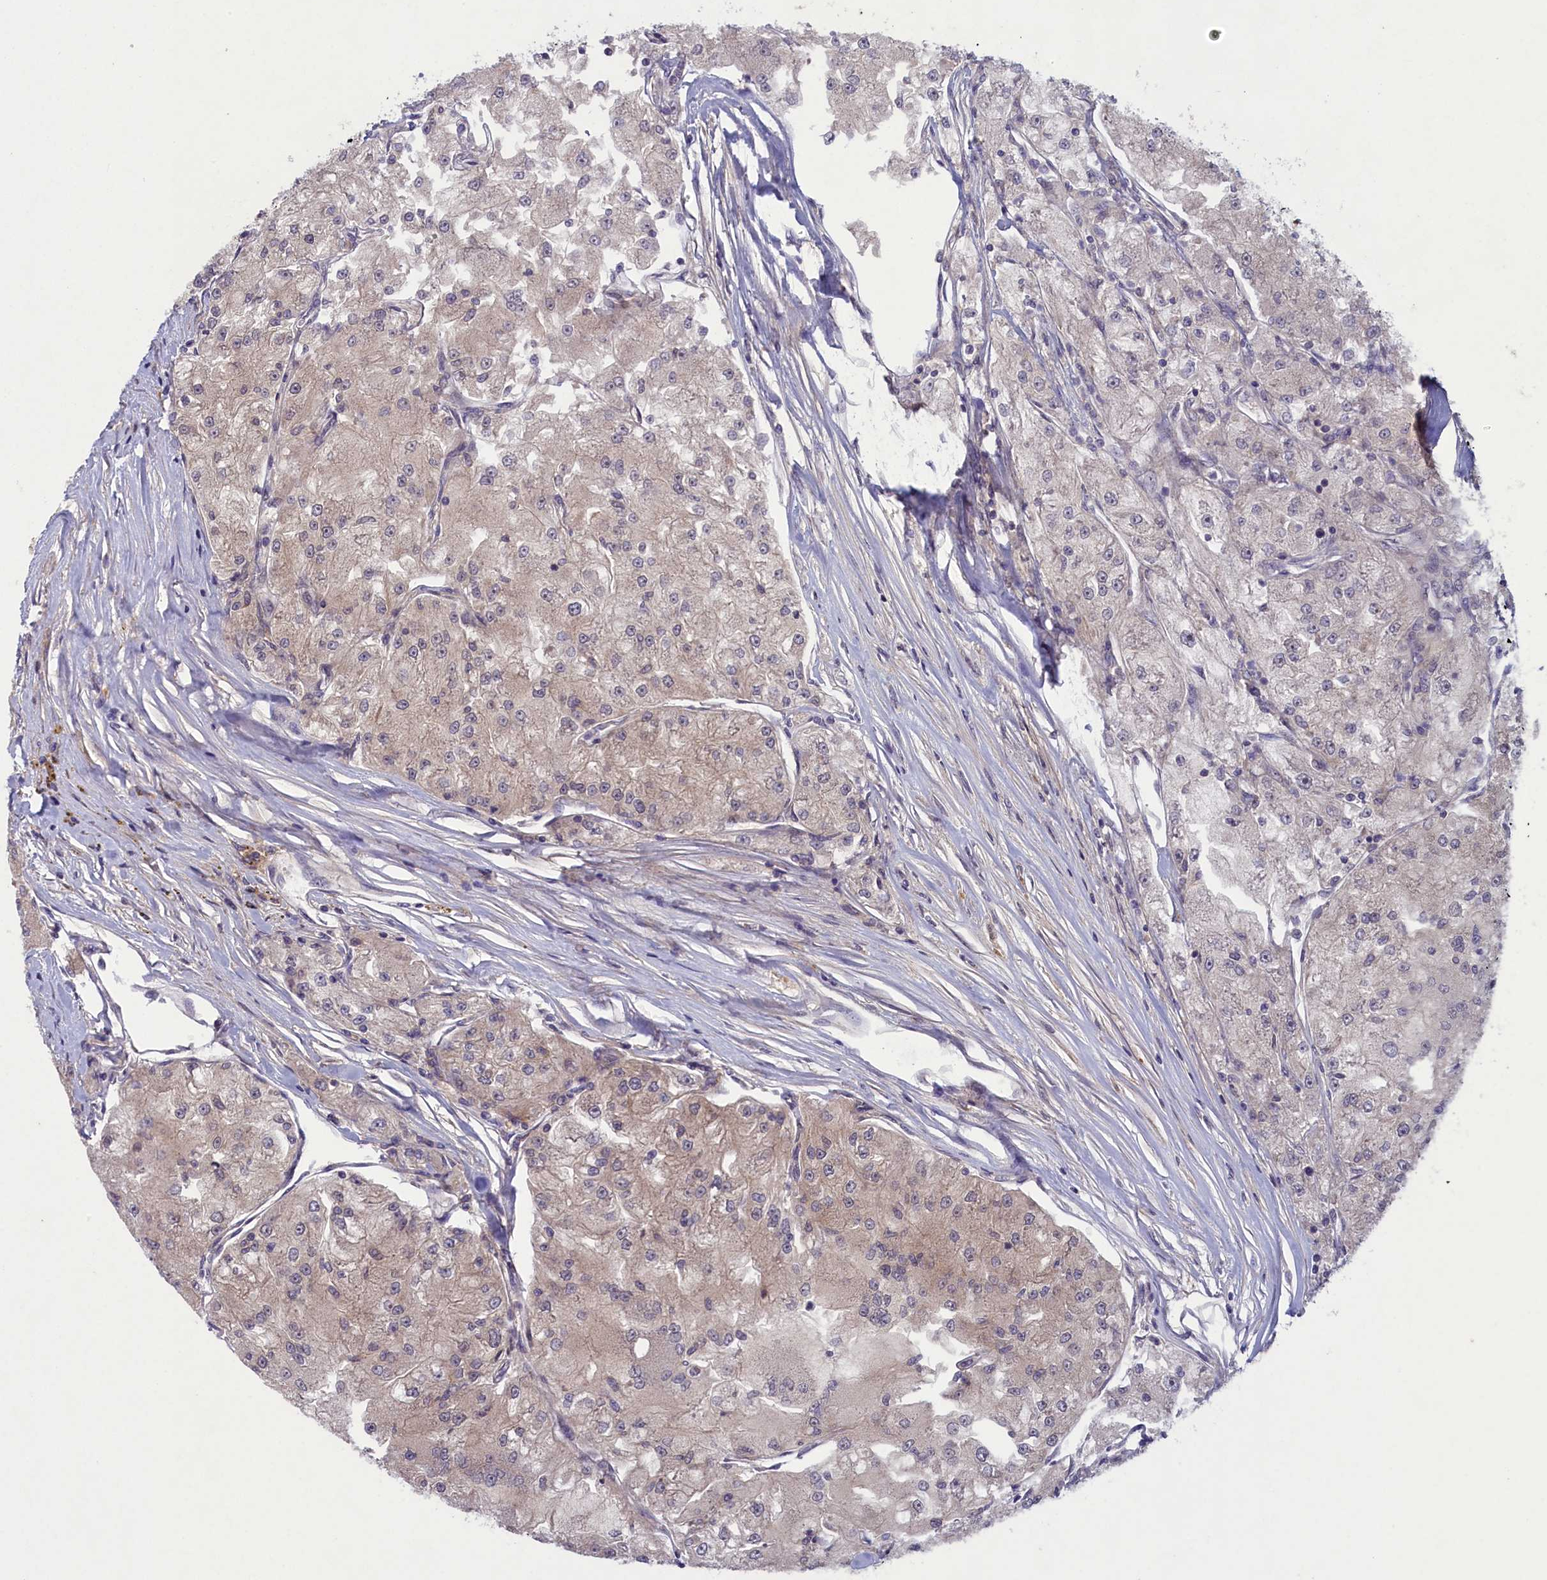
{"staining": {"intensity": "weak", "quantity": "<25%", "location": "cytoplasmic/membranous"}, "tissue": "renal cancer", "cell_type": "Tumor cells", "image_type": "cancer", "snomed": [{"axis": "morphology", "description": "Adenocarcinoma, NOS"}, {"axis": "topography", "description": "Kidney"}], "caption": "This is an immunohistochemistry image of adenocarcinoma (renal). There is no positivity in tumor cells.", "gene": "NUBP1", "patient": {"sex": "female", "age": 72}}